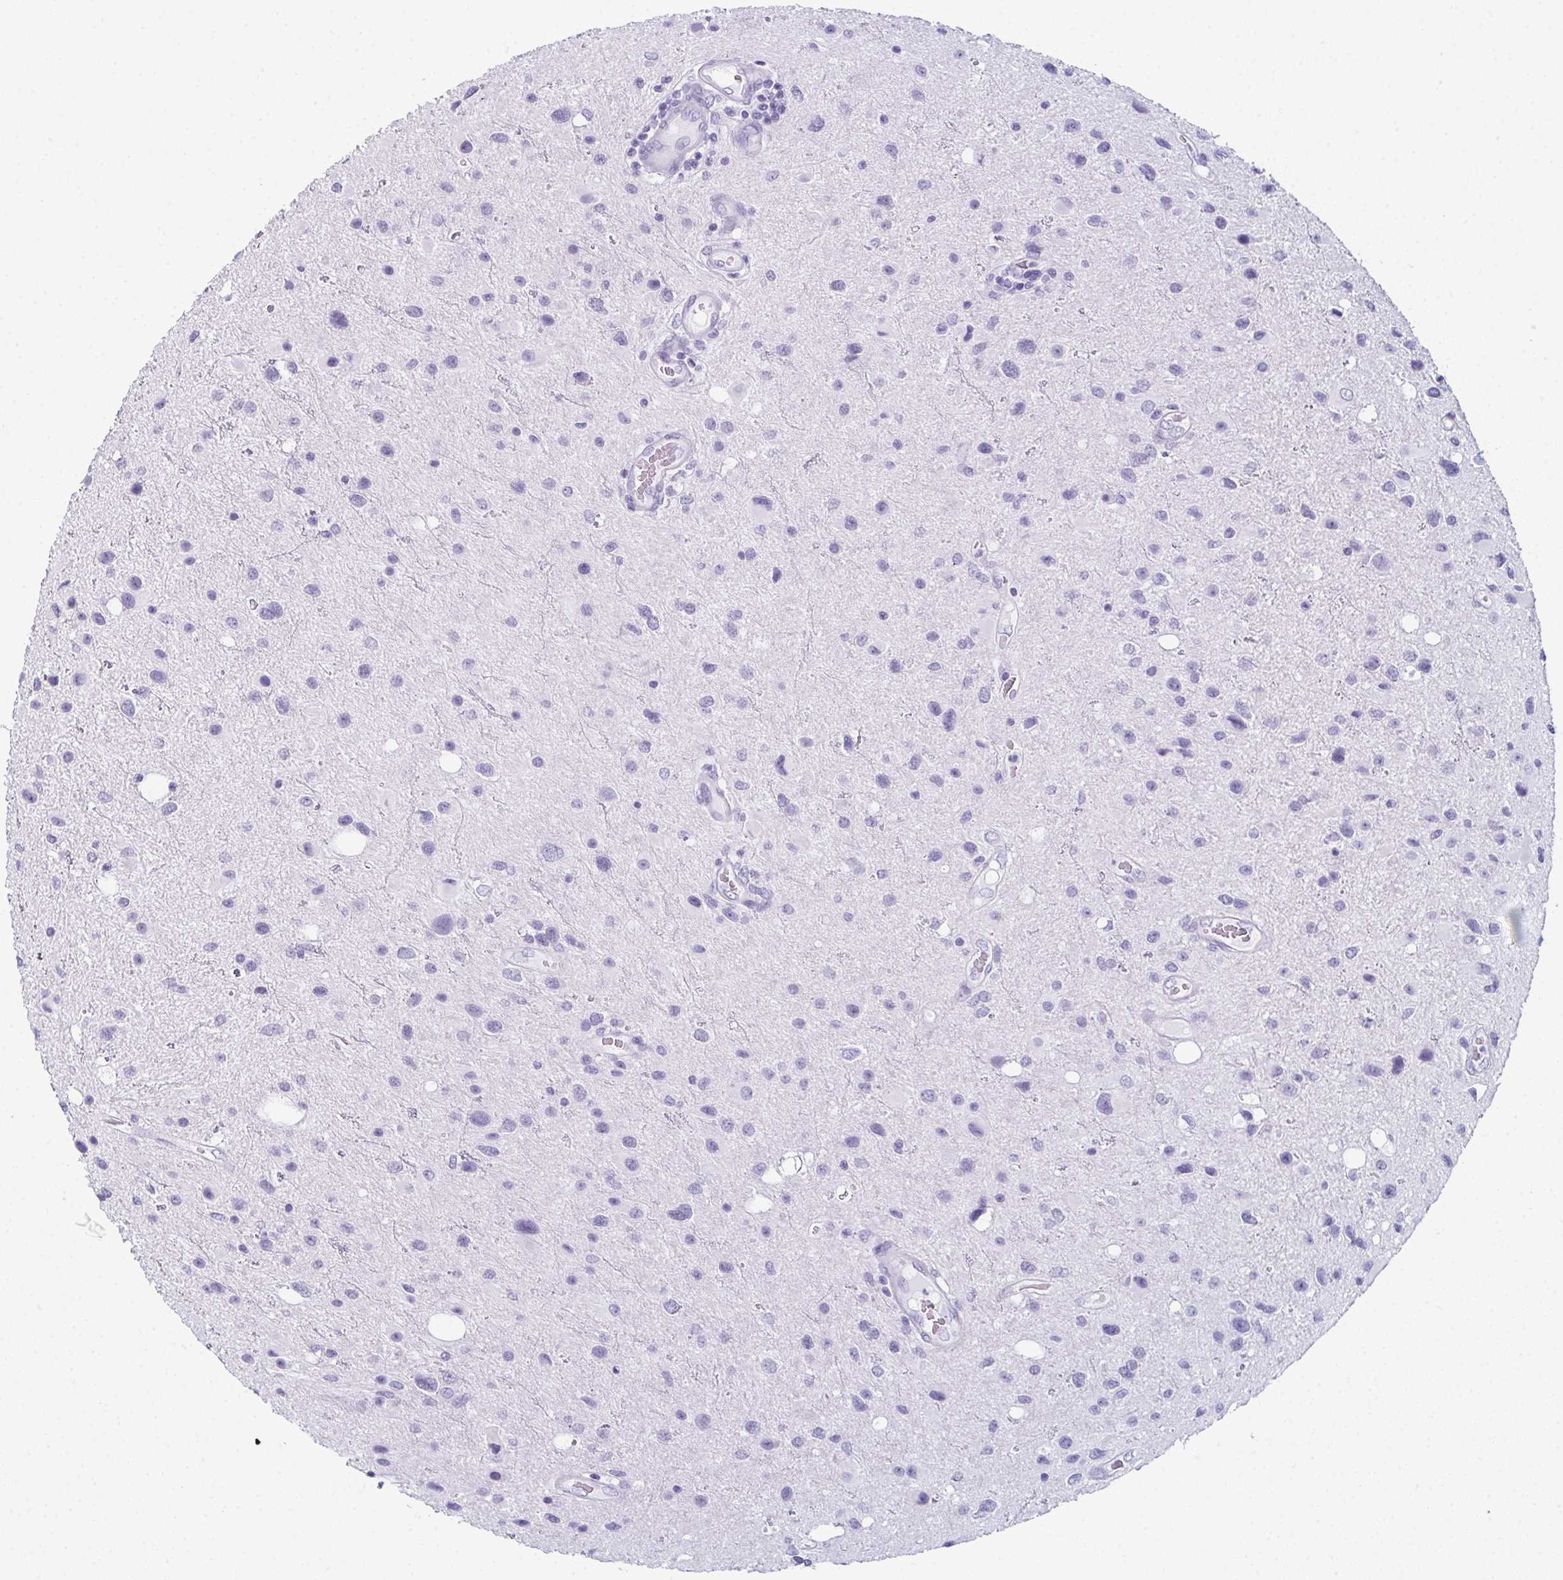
{"staining": {"intensity": "negative", "quantity": "none", "location": "none"}, "tissue": "glioma", "cell_type": "Tumor cells", "image_type": "cancer", "snomed": [{"axis": "morphology", "description": "Glioma, malignant, Low grade"}, {"axis": "topography", "description": "Brain"}], "caption": "DAB (3,3'-diaminobenzidine) immunohistochemical staining of glioma exhibits no significant staining in tumor cells.", "gene": "ENKUR", "patient": {"sex": "female", "age": 32}}